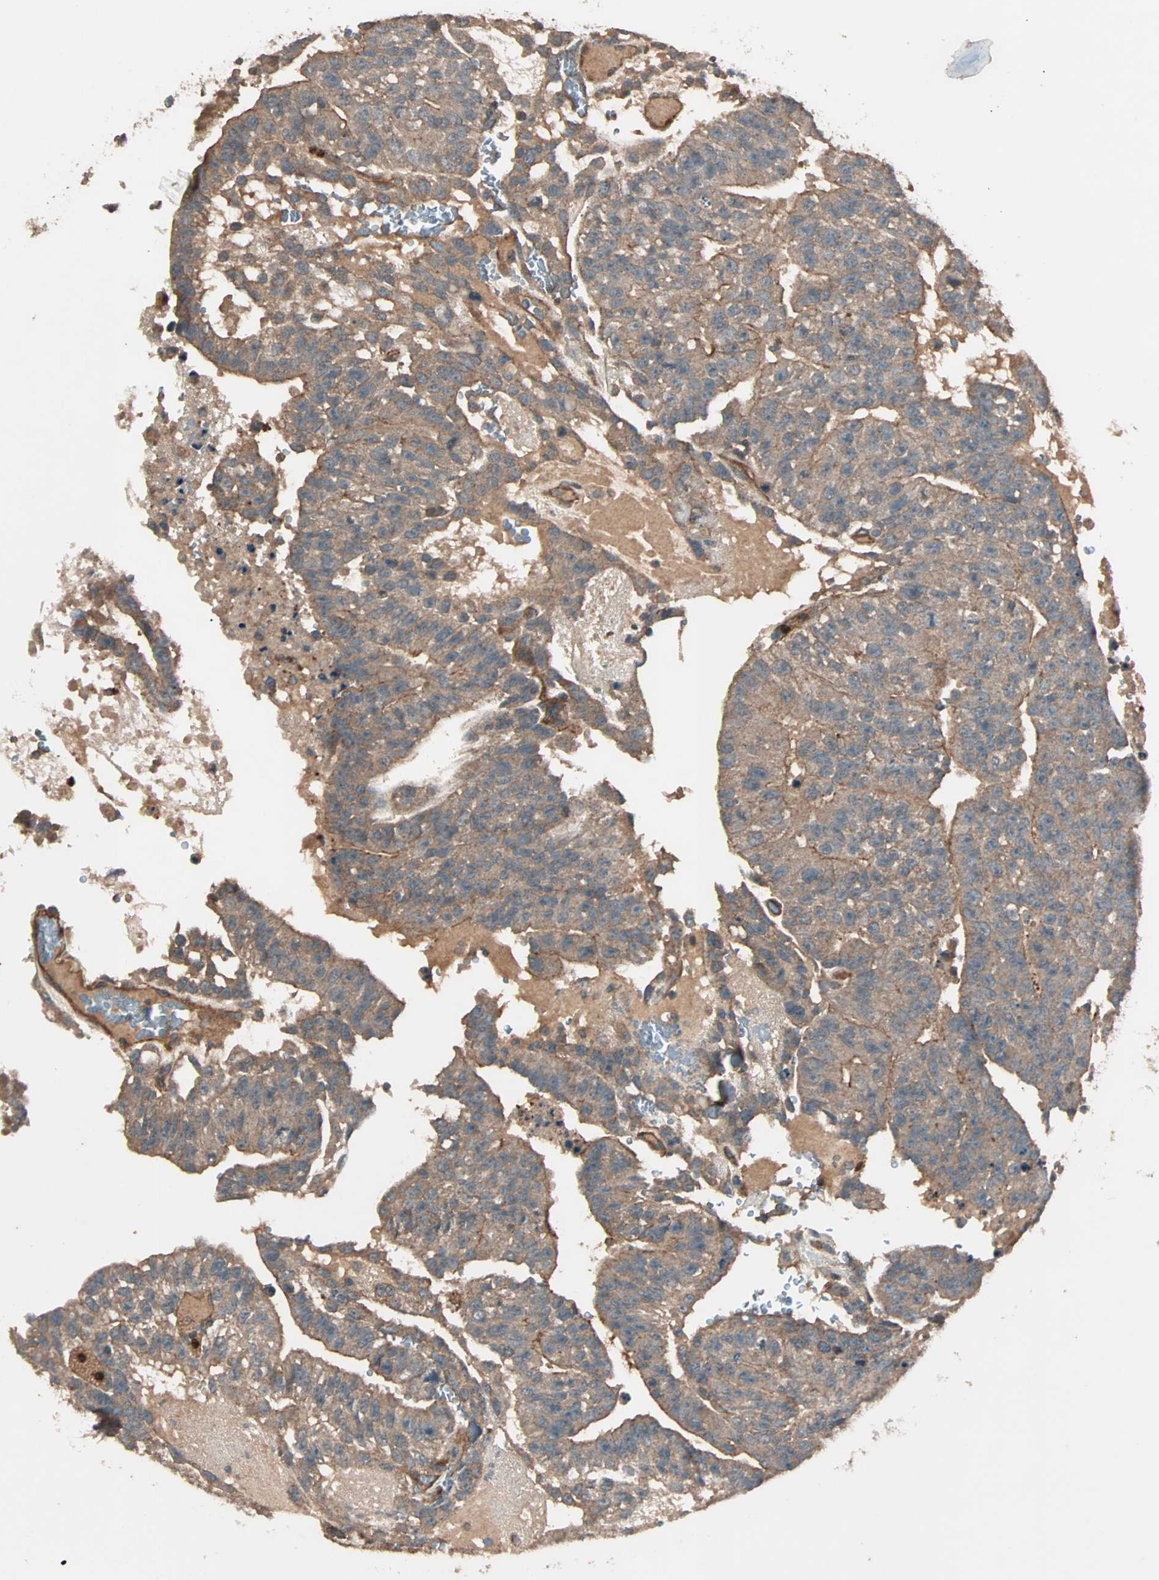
{"staining": {"intensity": "moderate", "quantity": ">75%", "location": "cytoplasmic/membranous"}, "tissue": "testis cancer", "cell_type": "Tumor cells", "image_type": "cancer", "snomed": [{"axis": "morphology", "description": "Seminoma, NOS"}, {"axis": "morphology", "description": "Carcinoma, Embryonal, NOS"}, {"axis": "topography", "description": "Testis"}], "caption": "A histopathology image of testis cancer (embryonal carcinoma) stained for a protein demonstrates moderate cytoplasmic/membranous brown staining in tumor cells.", "gene": "GCK", "patient": {"sex": "male", "age": 52}}